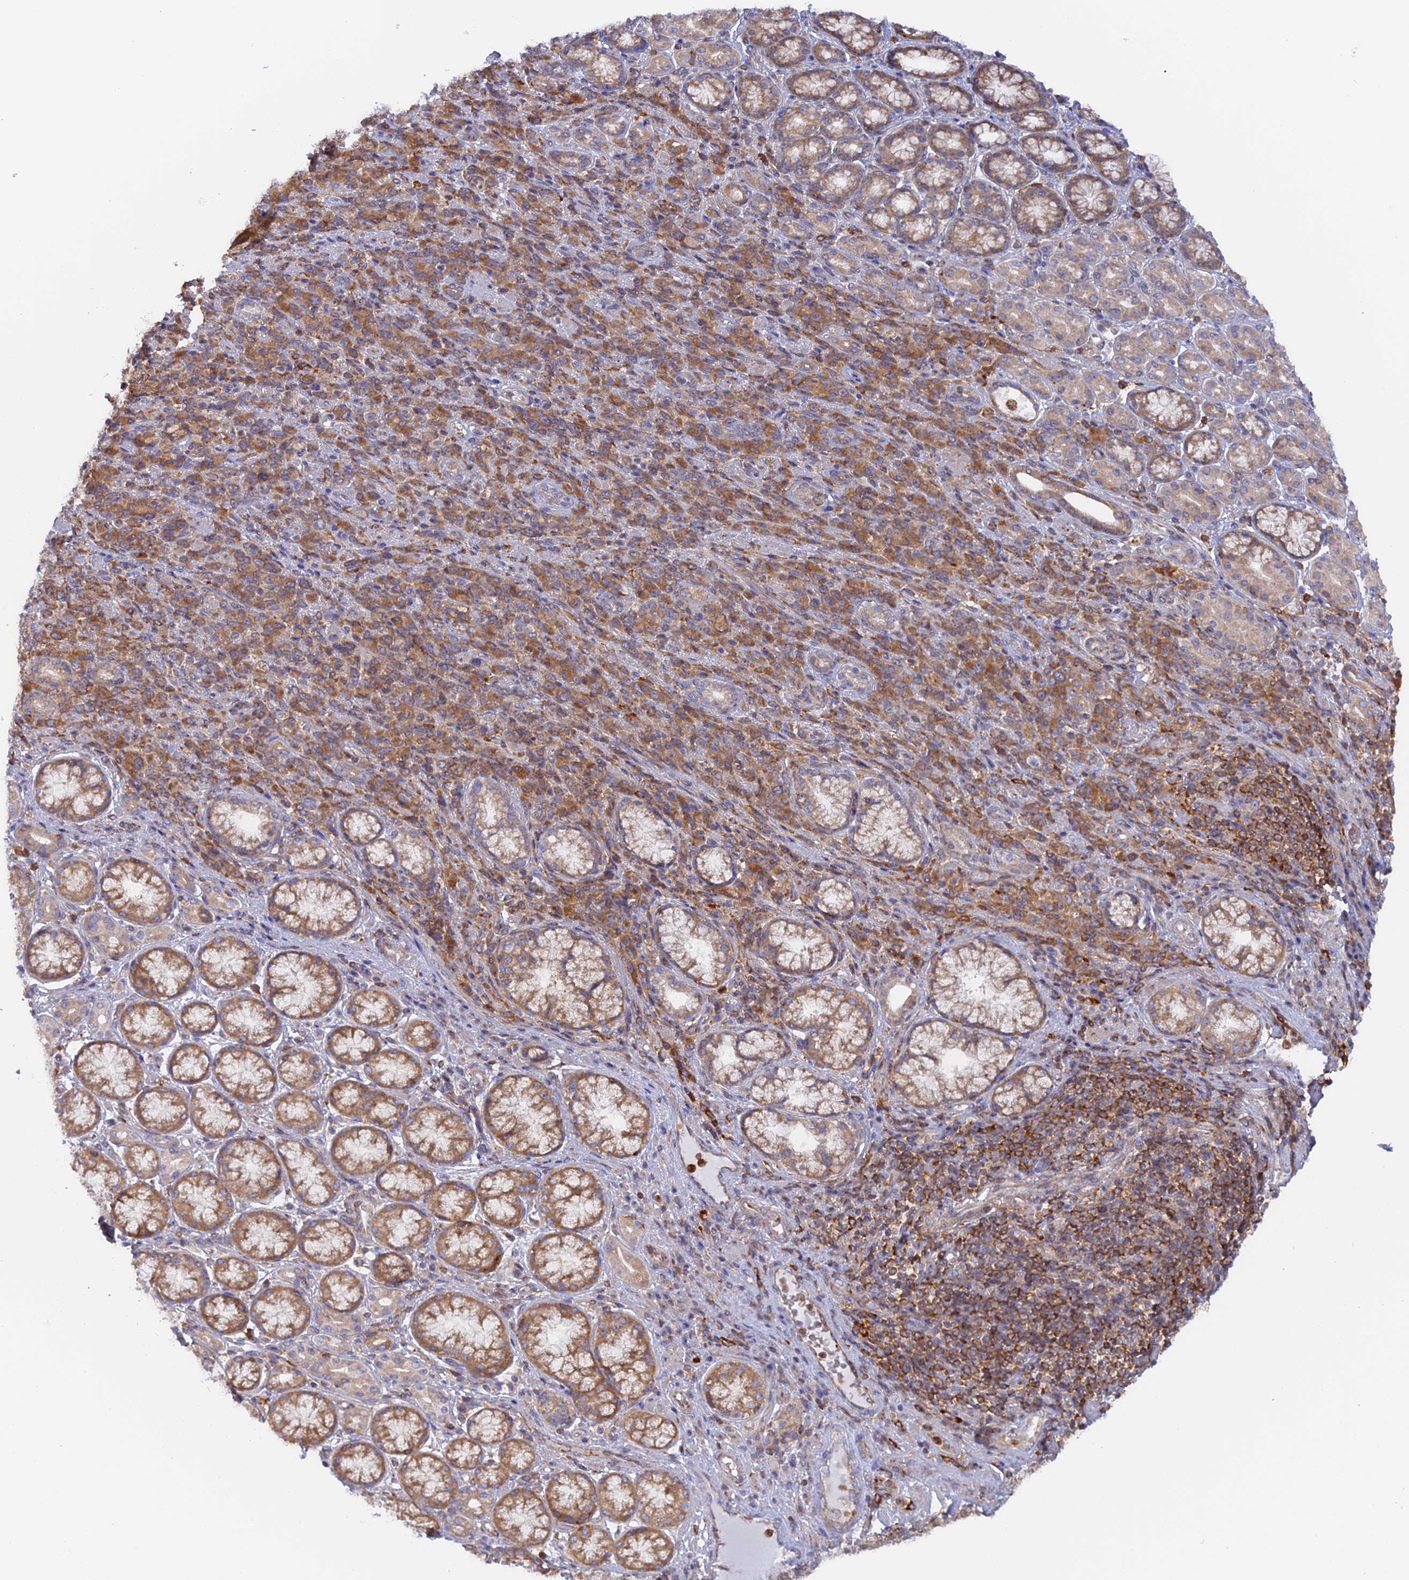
{"staining": {"intensity": "moderate", "quantity": ">75%", "location": "cytoplasmic/membranous"}, "tissue": "stomach cancer", "cell_type": "Tumor cells", "image_type": "cancer", "snomed": [{"axis": "morphology", "description": "Adenocarcinoma, NOS"}, {"axis": "topography", "description": "Stomach"}], "caption": "Stomach cancer was stained to show a protein in brown. There is medium levels of moderate cytoplasmic/membranous expression in approximately >75% of tumor cells.", "gene": "GMIP", "patient": {"sex": "female", "age": 79}}